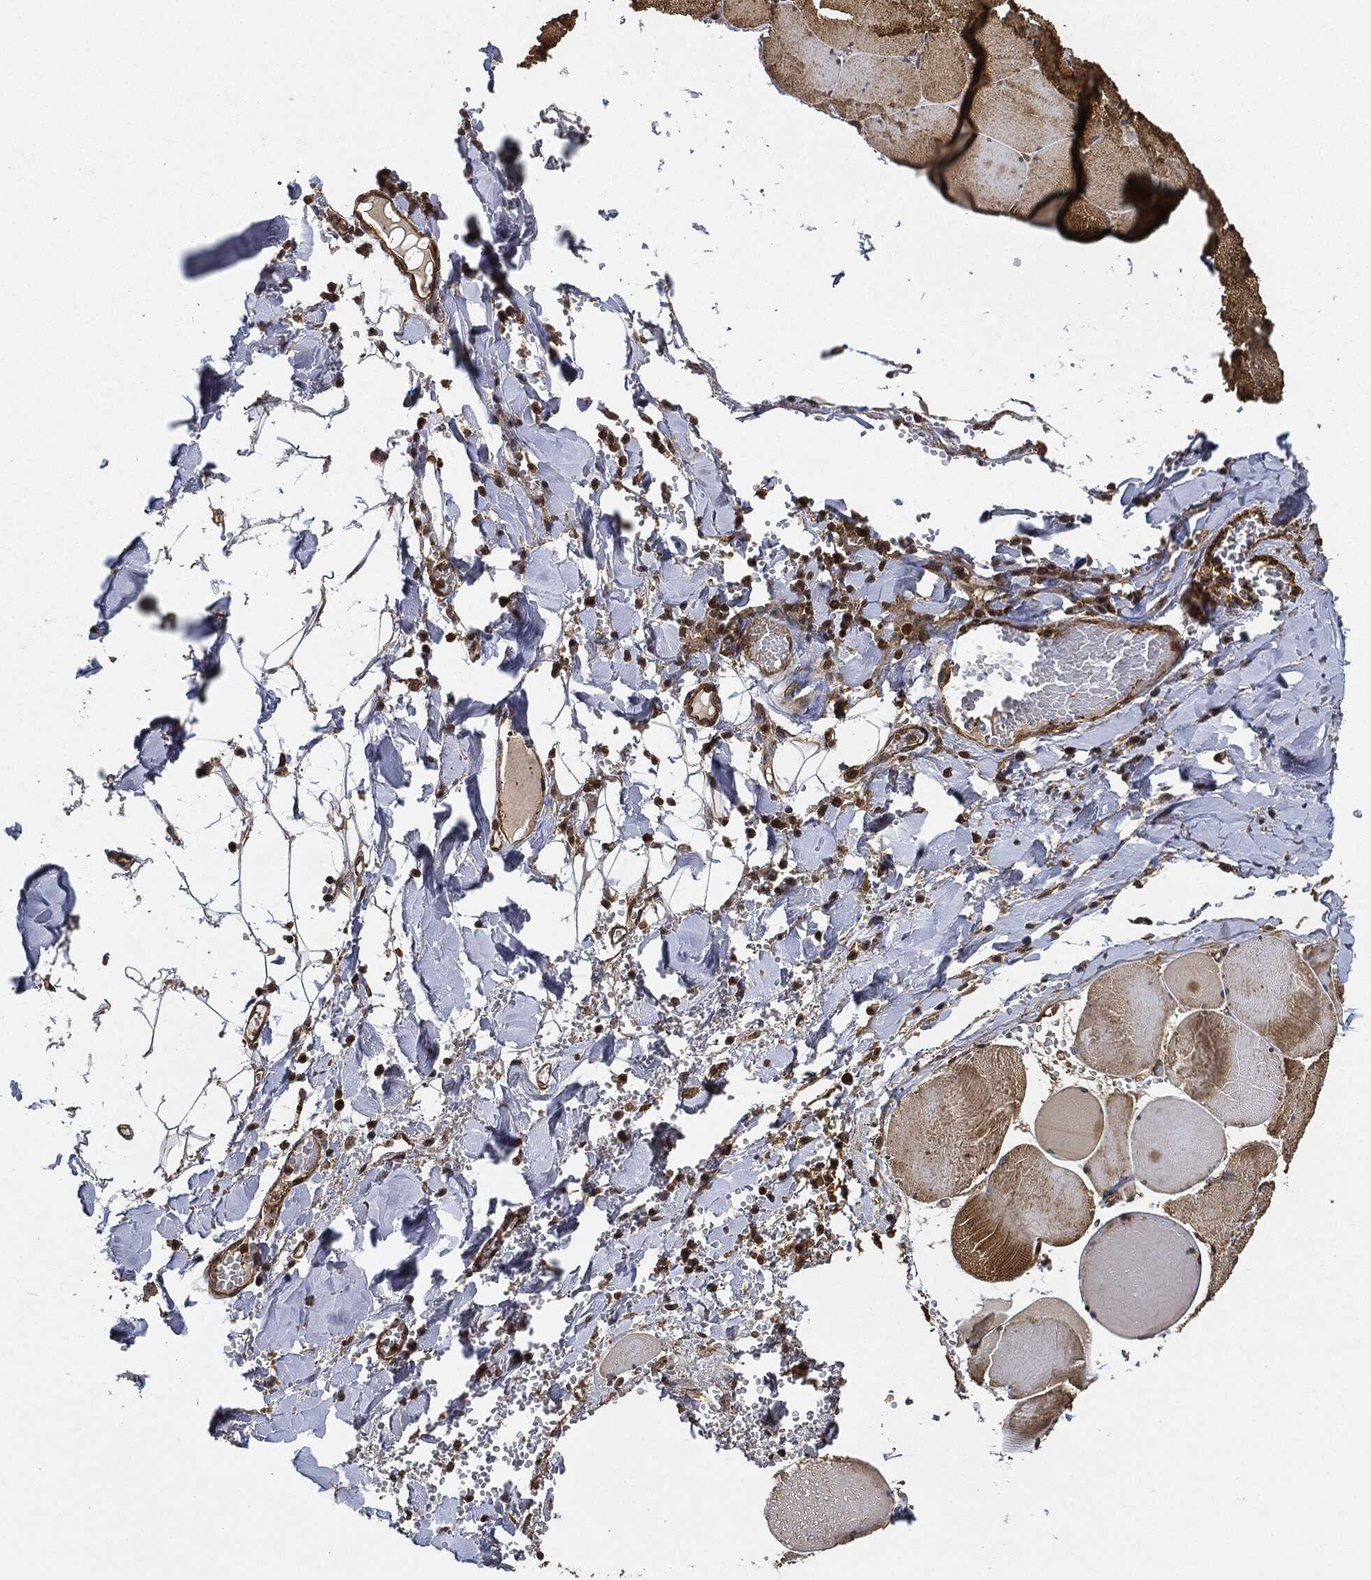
{"staining": {"intensity": "moderate", "quantity": "25%-75%", "location": "cytoplasmic/membranous"}, "tissue": "skeletal muscle", "cell_type": "Myocytes", "image_type": "normal", "snomed": [{"axis": "morphology", "description": "Normal tissue, NOS"}, {"axis": "morphology", "description": "Malignant melanoma, Metastatic site"}, {"axis": "topography", "description": "Skeletal muscle"}], "caption": "Approximately 25%-75% of myocytes in normal skeletal muscle demonstrate moderate cytoplasmic/membranous protein positivity as visualized by brown immunohistochemical staining.", "gene": "CEP290", "patient": {"sex": "male", "age": 50}}